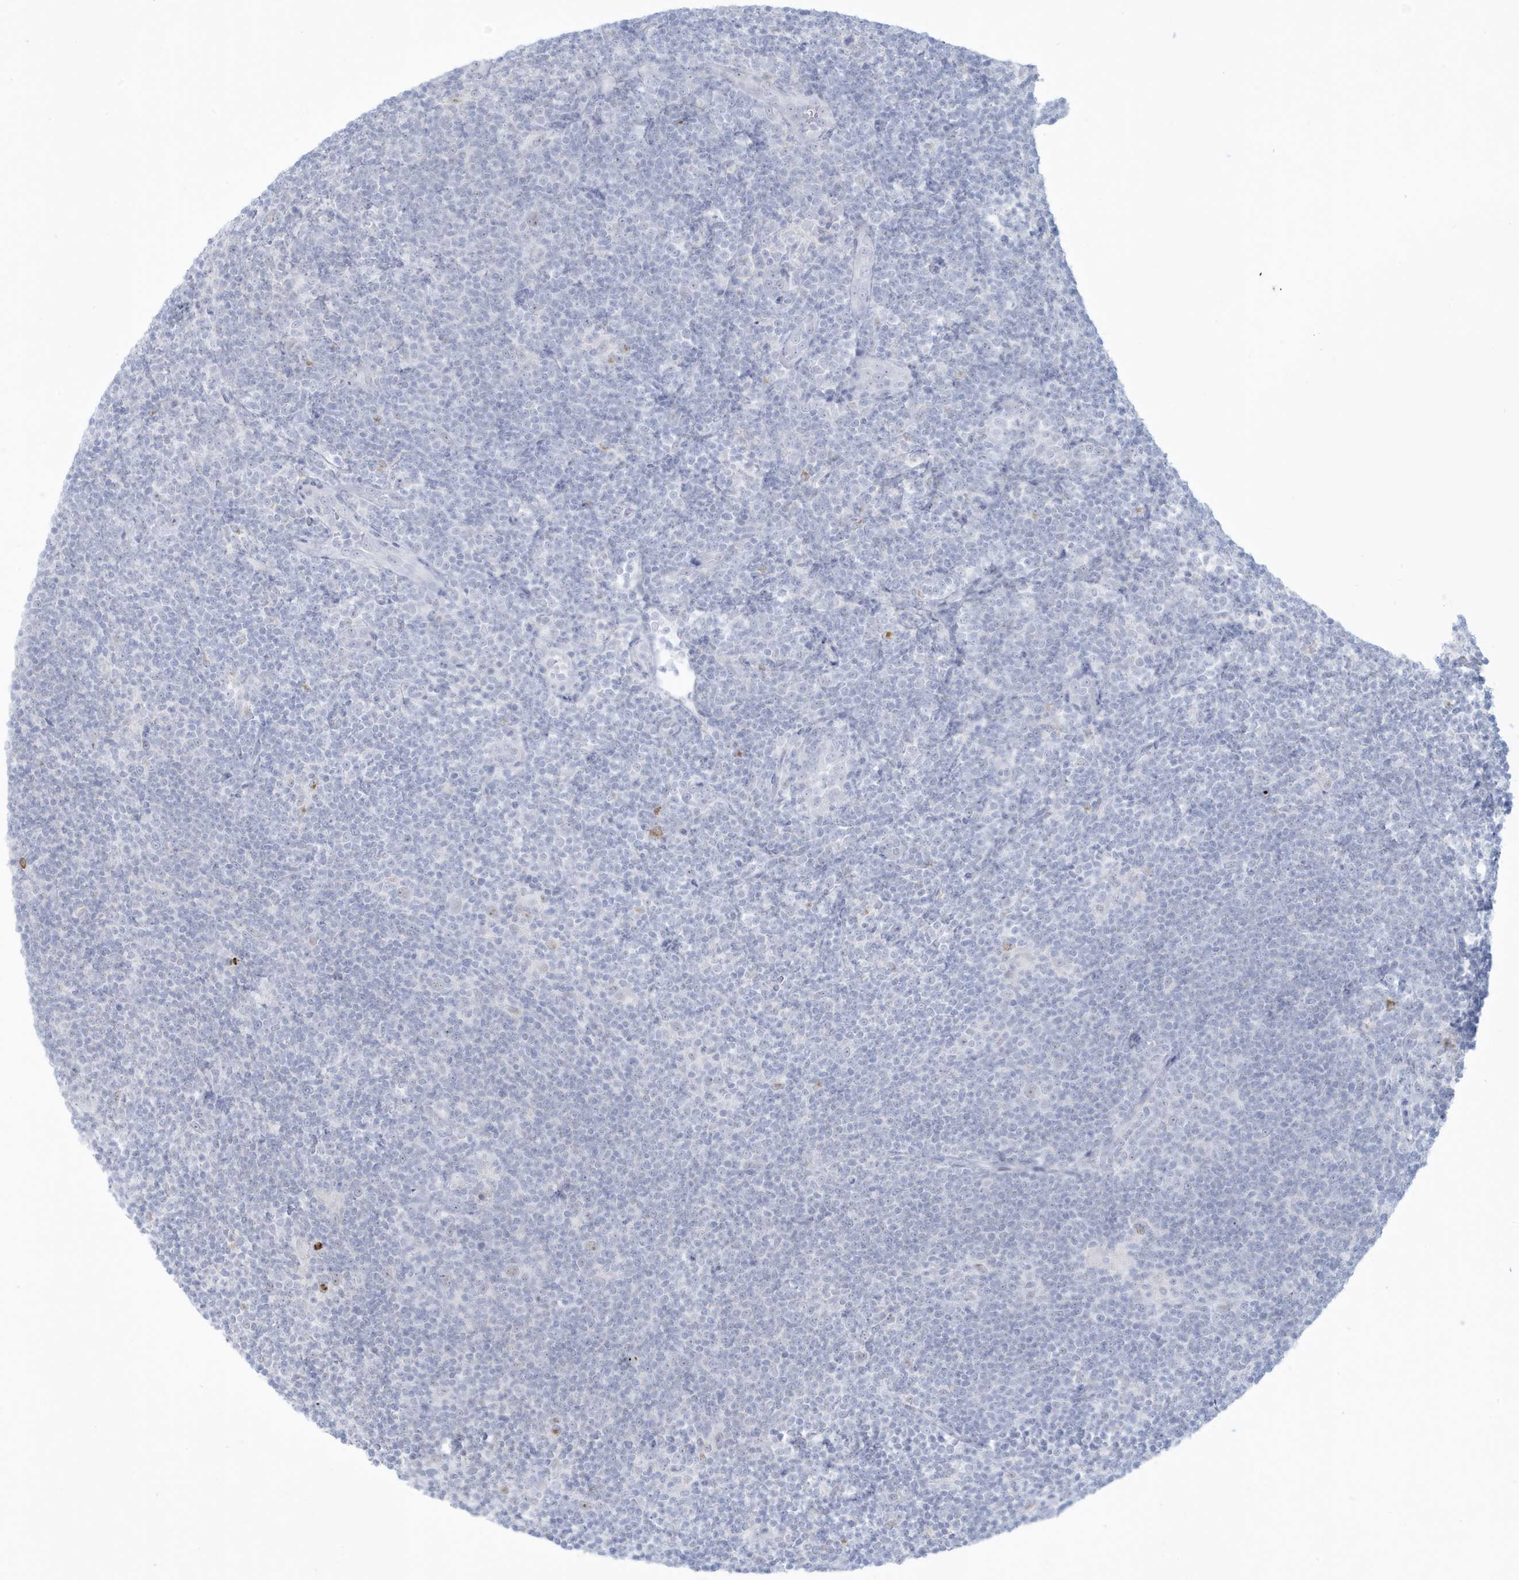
{"staining": {"intensity": "negative", "quantity": "none", "location": "none"}, "tissue": "lymphoma", "cell_type": "Tumor cells", "image_type": "cancer", "snomed": [{"axis": "morphology", "description": "Hodgkin's disease, NOS"}, {"axis": "topography", "description": "Lymph node"}], "caption": "This is an immunohistochemistry (IHC) micrograph of human Hodgkin's disease. There is no staining in tumor cells.", "gene": "HERC6", "patient": {"sex": "female", "age": 57}}